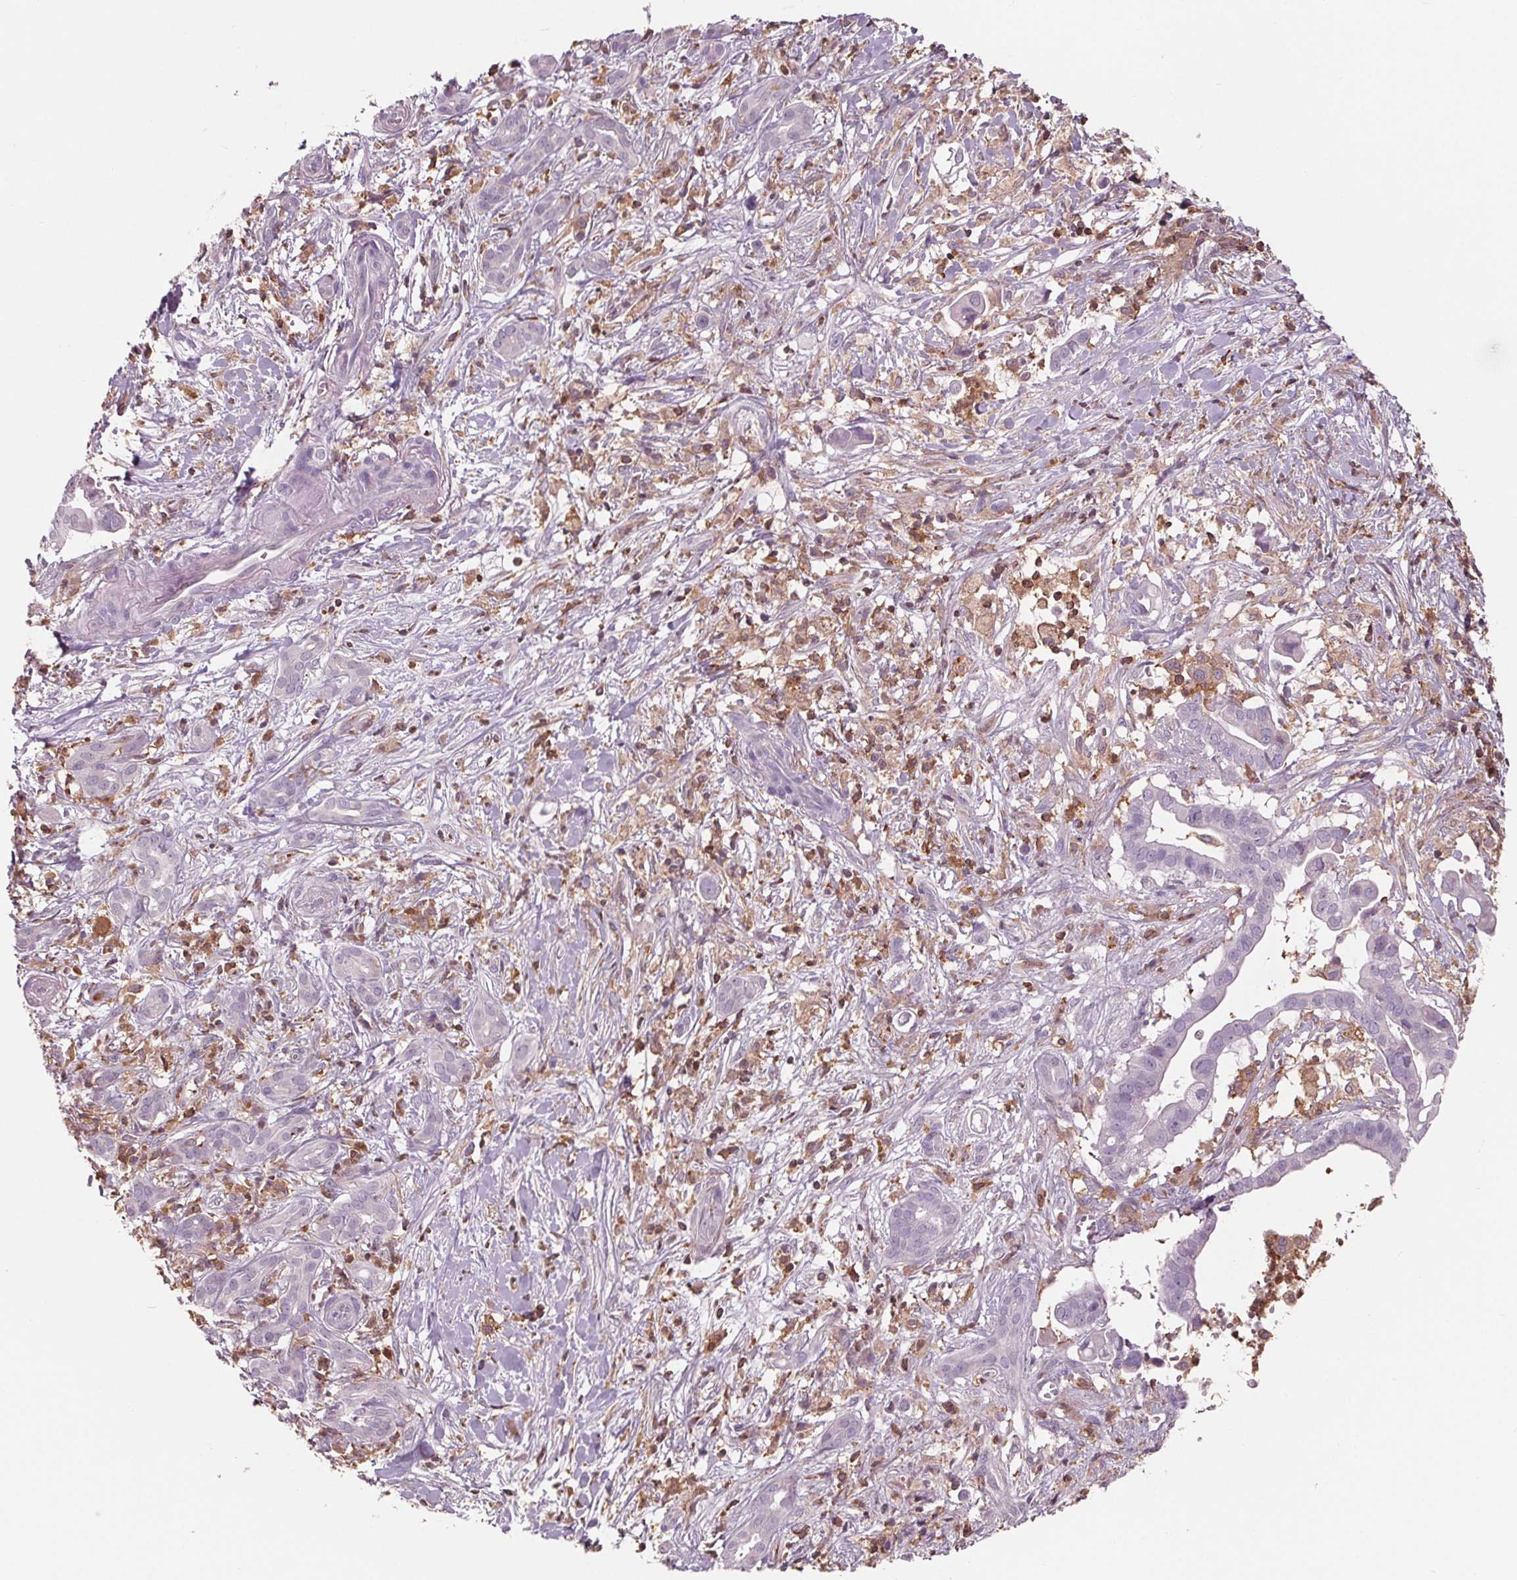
{"staining": {"intensity": "negative", "quantity": "none", "location": "none"}, "tissue": "pancreatic cancer", "cell_type": "Tumor cells", "image_type": "cancer", "snomed": [{"axis": "morphology", "description": "Adenocarcinoma, NOS"}, {"axis": "topography", "description": "Pancreas"}], "caption": "Immunohistochemistry histopathology image of human adenocarcinoma (pancreatic) stained for a protein (brown), which displays no staining in tumor cells.", "gene": "ARHGAP25", "patient": {"sex": "male", "age": 61}}